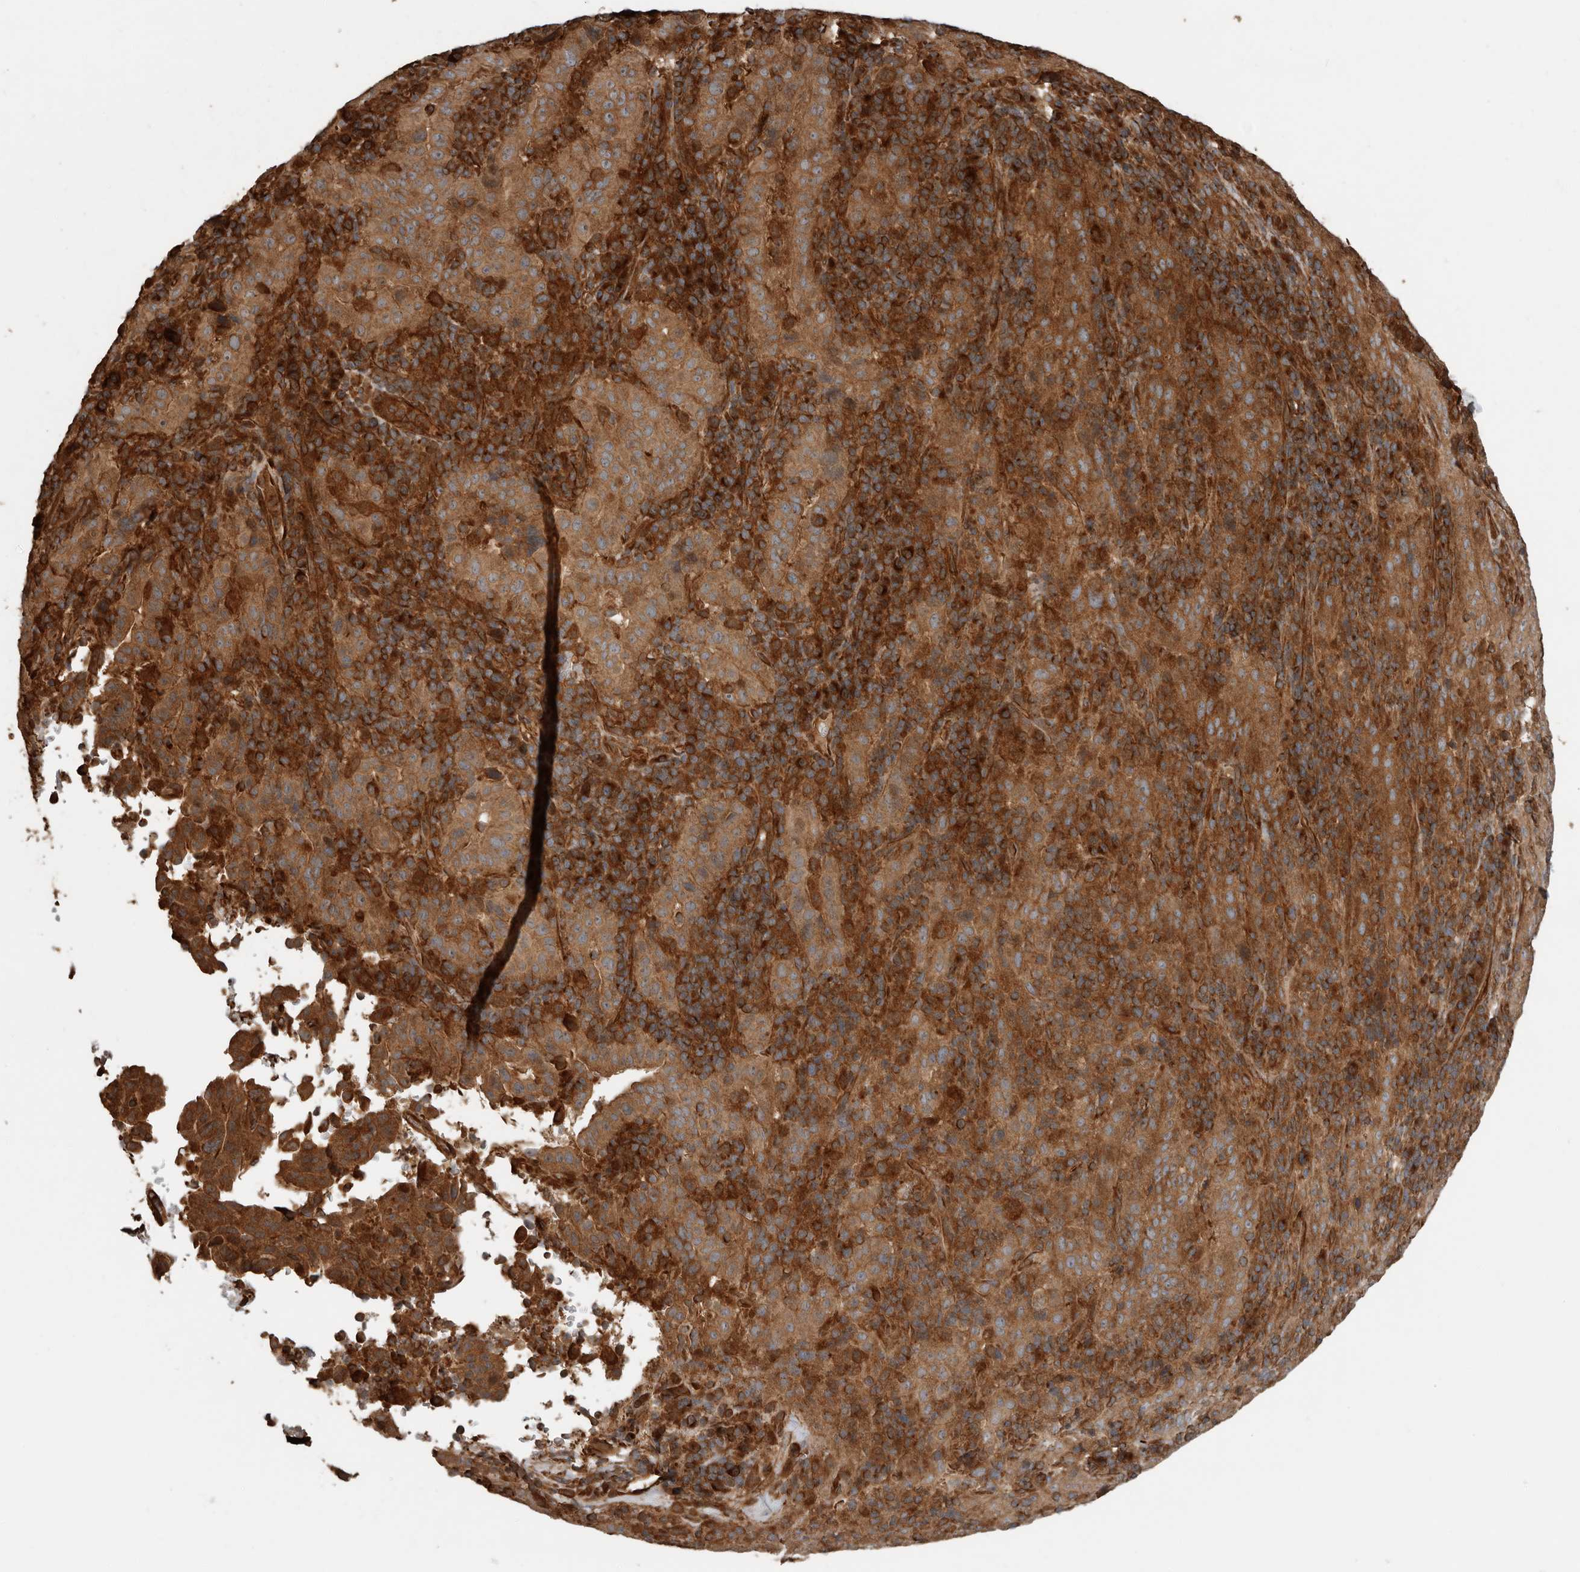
{"staining": {"intensity": "moderate", "quantity": ">75%", "location": "cytoplasmic/membranous"}, "tissue": "pancreatic cancer", "cell_type": "Tumor cells", "image_type": "cancer", "snomed": [{"axis": "morphology", "description": "Adenocarcinoma, NOS"}, {"axis": "topography", "description": "Pancreas"}], "caption": "Immunohistochemistry (IHC) of human pancreatic cancer (adenocarcinoma) reveals medium levels of moderate cytoplasmic/membranous staining in approximately >75% of tumor cells.", "gene": "YOD1", "patient": {"sex": "male", "age": 63}}